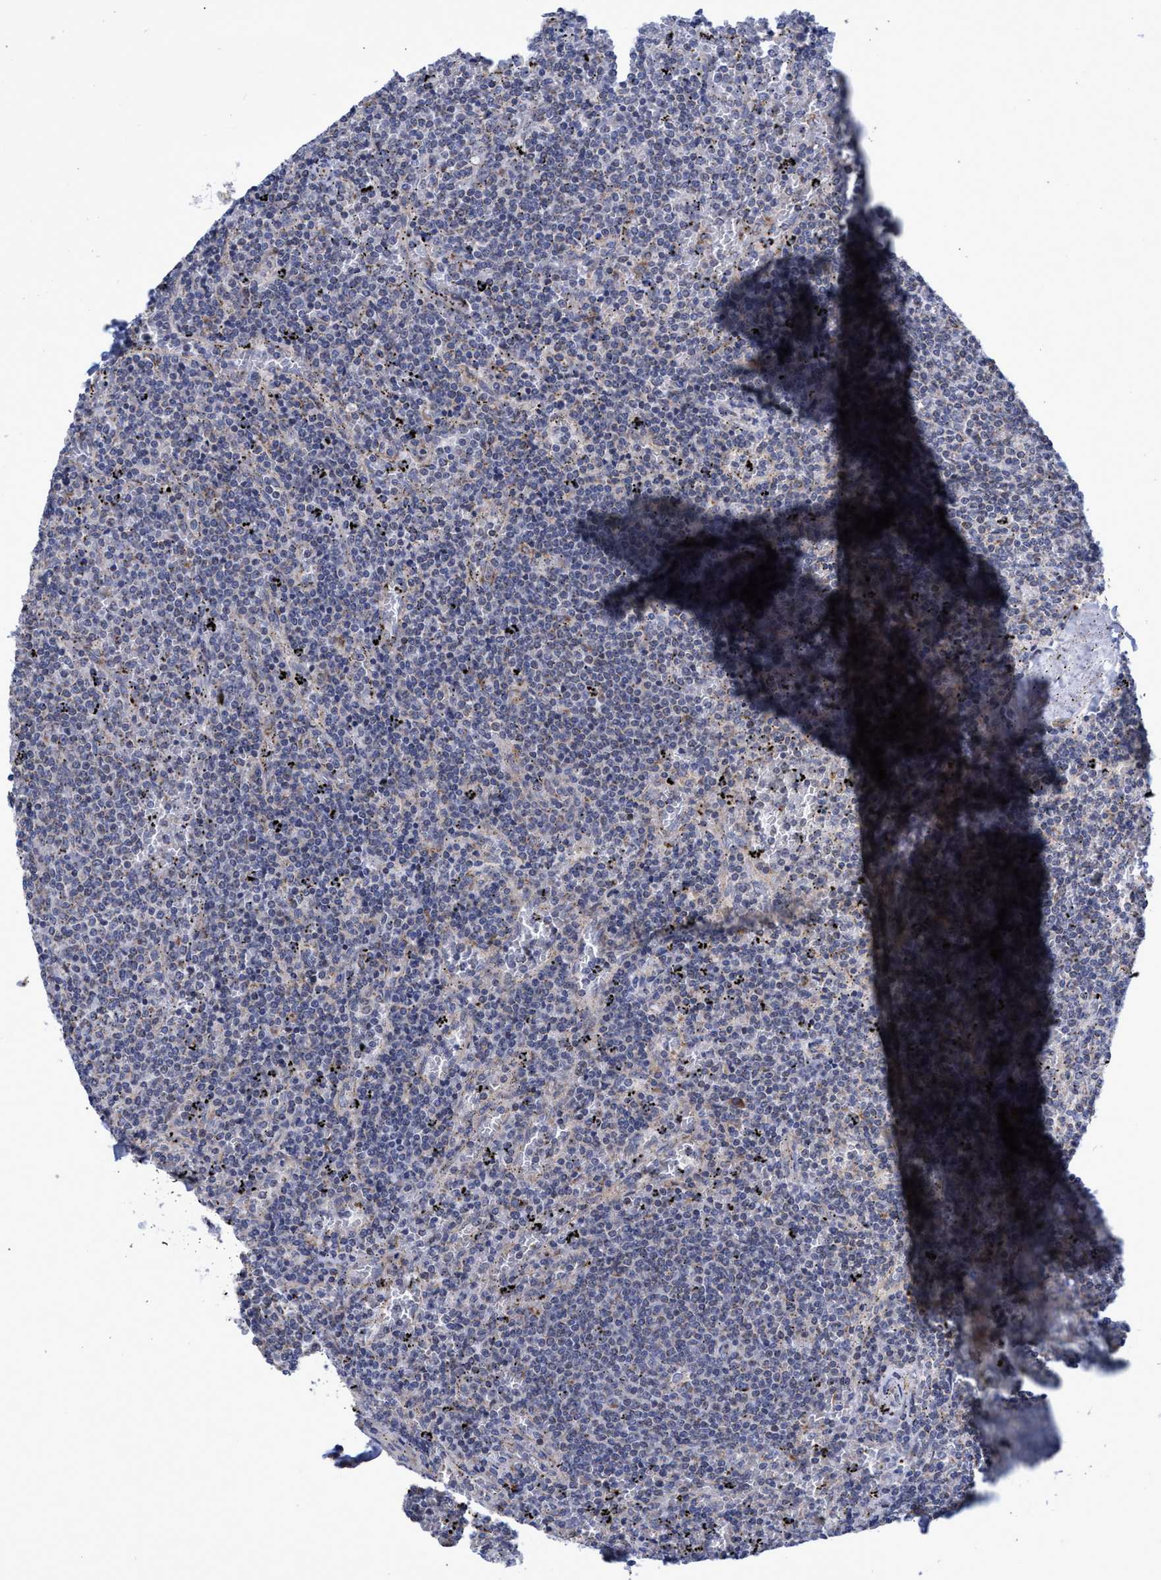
{"staining": {"intensity": "negative", "quantity": "none", "location": "none"}, "tissue": "lymphoma", "cell_type": "Tumor cells", "image_type": "cancer", "snomed": [{"axis": "morphology", "description": "Malignant lymphoma, non-Hodgkin's type, Low grade"}, {"axis": "topography", "description": "Spleen"}], "caption": "DAB (3,3'-diaminobenzidine) immunohistochemical staining of lymphoma exhibits no significant positivity in tumor cells.", "gene": "NAT16", "patient": {"sex": "female", "age": 50}}